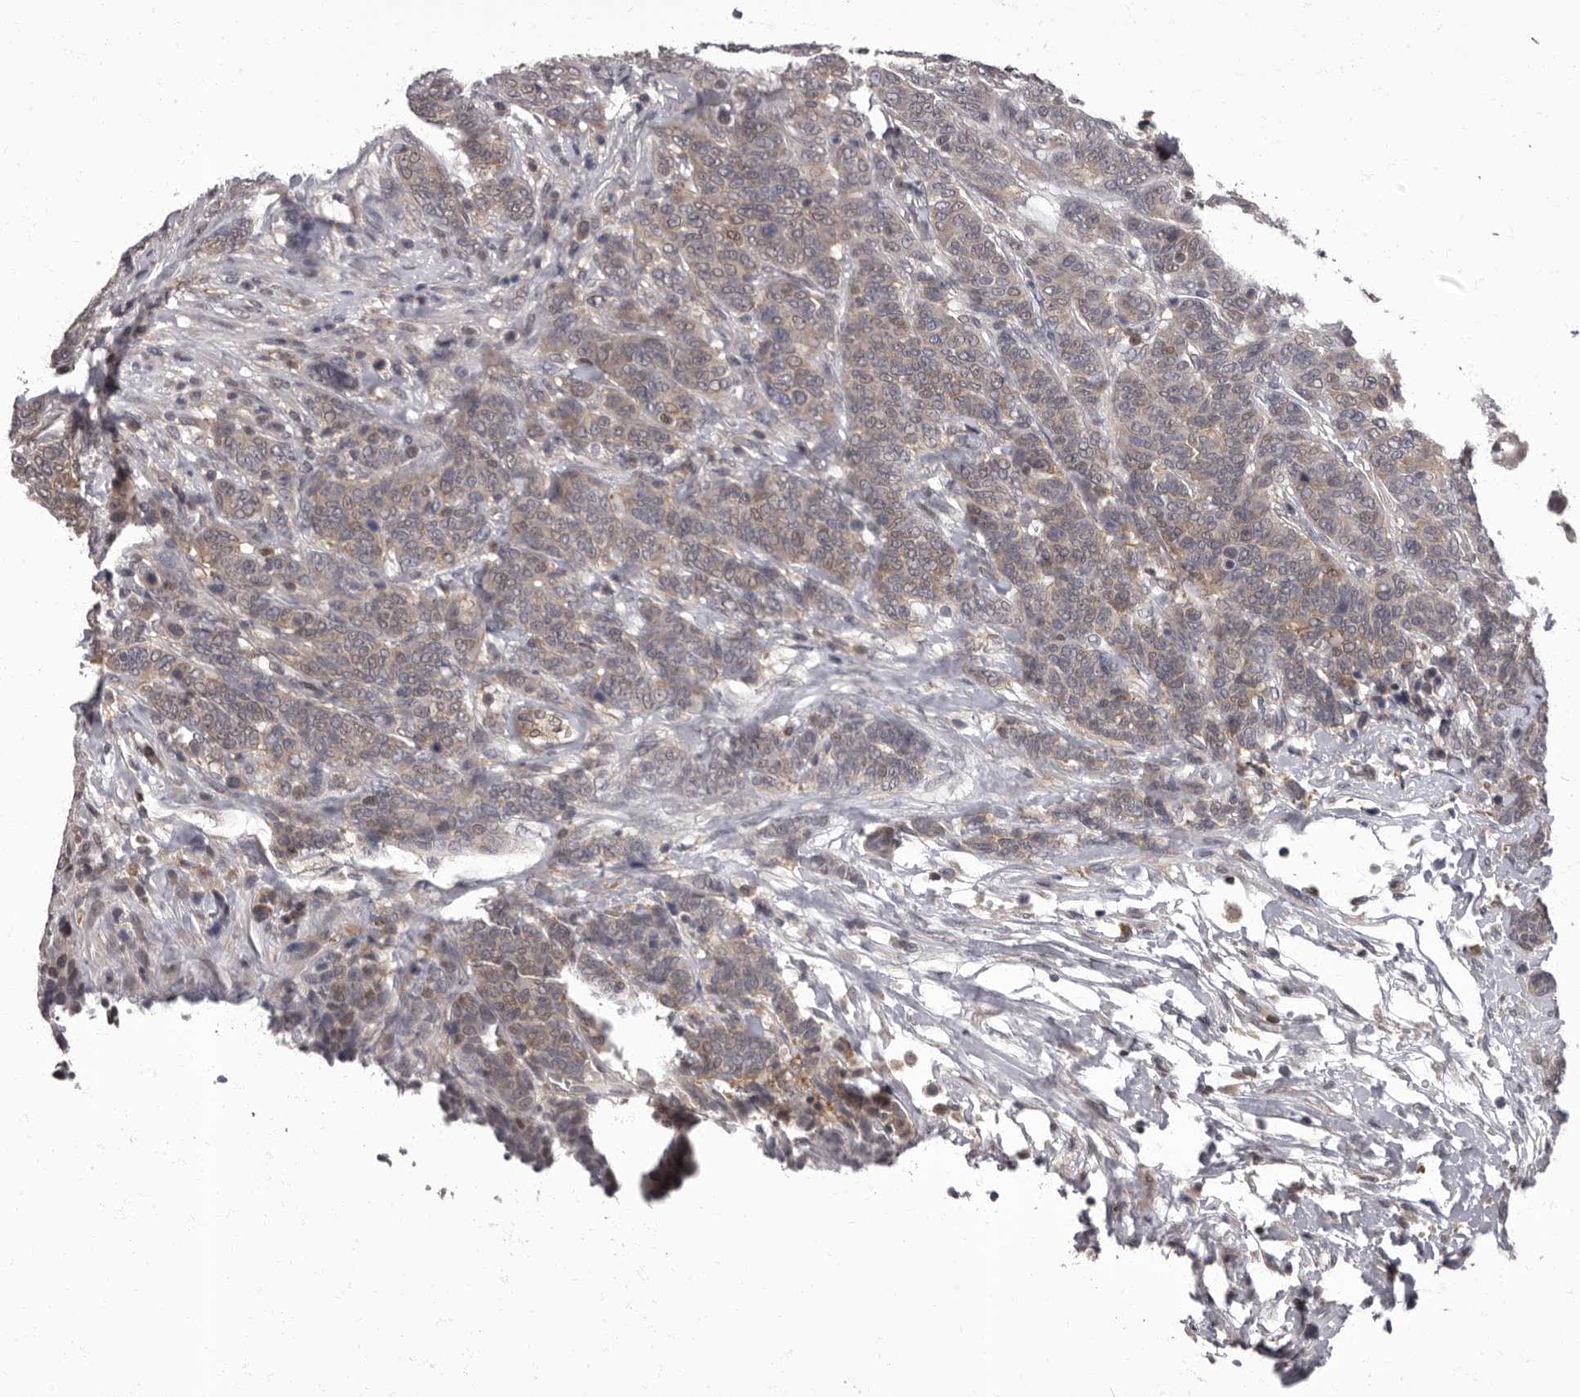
{"staining": {"intensity": "weak", "quantity": "25%-75%", "location": "cytoplasmic/membranous,nuclear"}, "tissue": "breast cancer", "cell_type": "Tumor cells", "image_type": "cancer", "snomed": [{"axis": "morphology", "description": "Duct carcinoma"}, {"axis": "topography", "description": "Breast"}], "caption": "Human invasive ductal carcinoma (breast) stained with a protein marker shows weak staining in tumor cells.", "gene": "C1orf50", "patient": {"sex": "female", "age": 37}}